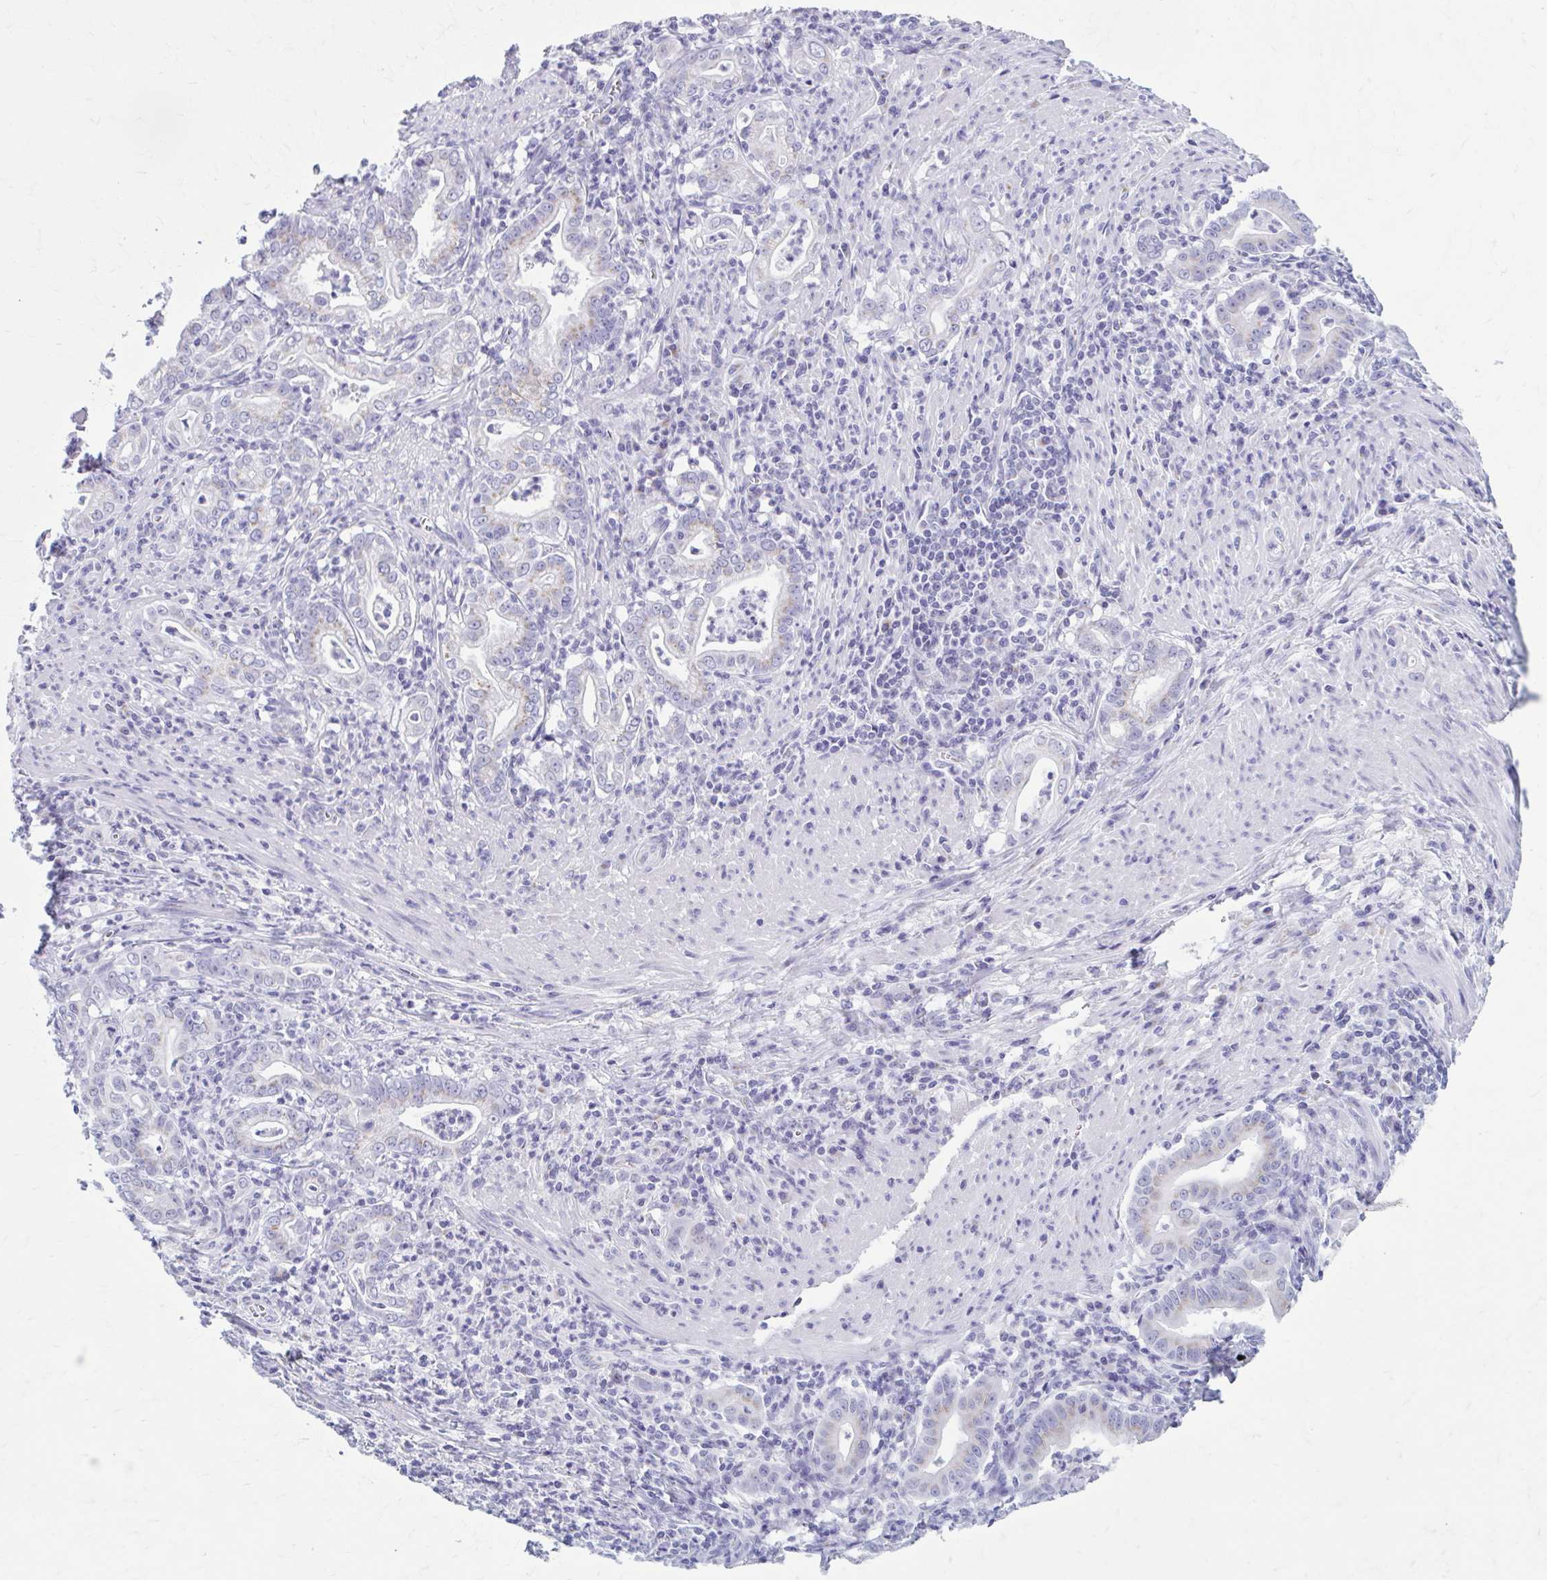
{"staining": {"intensity": "weak", "quantity": "<25%", "location": "cytoplasmic/membranous"}, "tissue": "stomach cancer", "cell_type": "Tumor cells", "image_type": "cancer", "snomed": [{"axis": "morphology", "description": "Adenocarcinoma, NOS"}, {"axis": "topography", "description": "Stomach, upper"}], "caption": "This photomicrograph is of stomach cancer stained with immunohistochemistry (IHC) to label a protein in brown with the nuclei are counter-stained blue. There is no expression in tumor cells.", "gene": "KCNE2", "patient": {"sex": "female", "age": 79}}